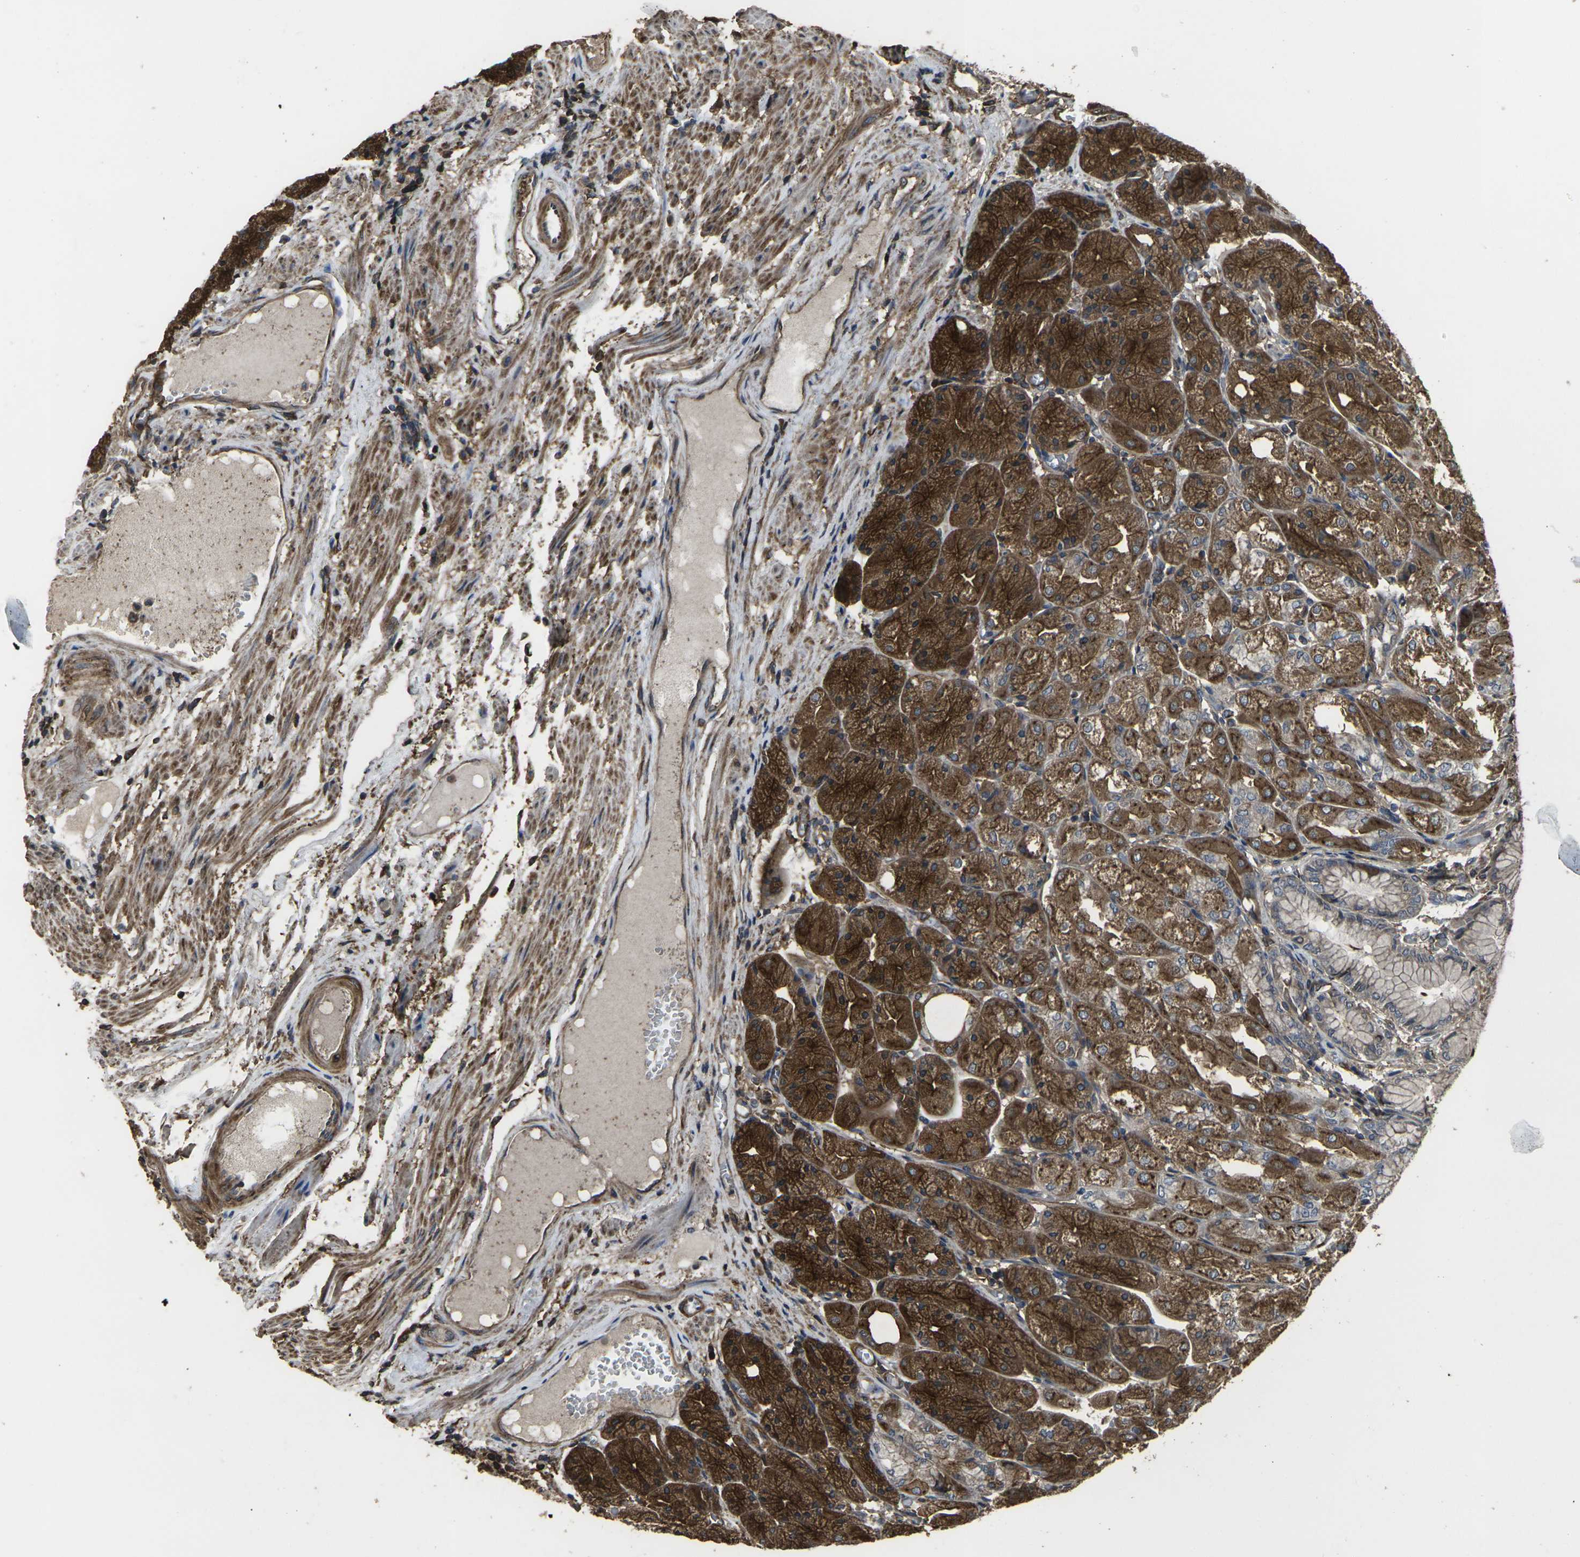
{"staining": {"intensity": "strong", "quantity": ">75%", "location": "cytoplasmic/membranous"}, "tissue": "stomach", "cell_type": "Glandular cells", "image_type": "normal", "snomed": [{"axis": "morphology", "description": "Normal tissue, NOS"}, {"axis": "topography", "description": "Stomach, upper"}], "caption": "Immunohistochemical staining of benign human stomach demonstrates high levels of strong cytoplasmic/membranous positivity in approximately >75% of glandular cells. (DAB IHC with brightfield microscopy, high magnification).", "gene": "PRKACB", "patient": {"sex": "male", "age": 72}}